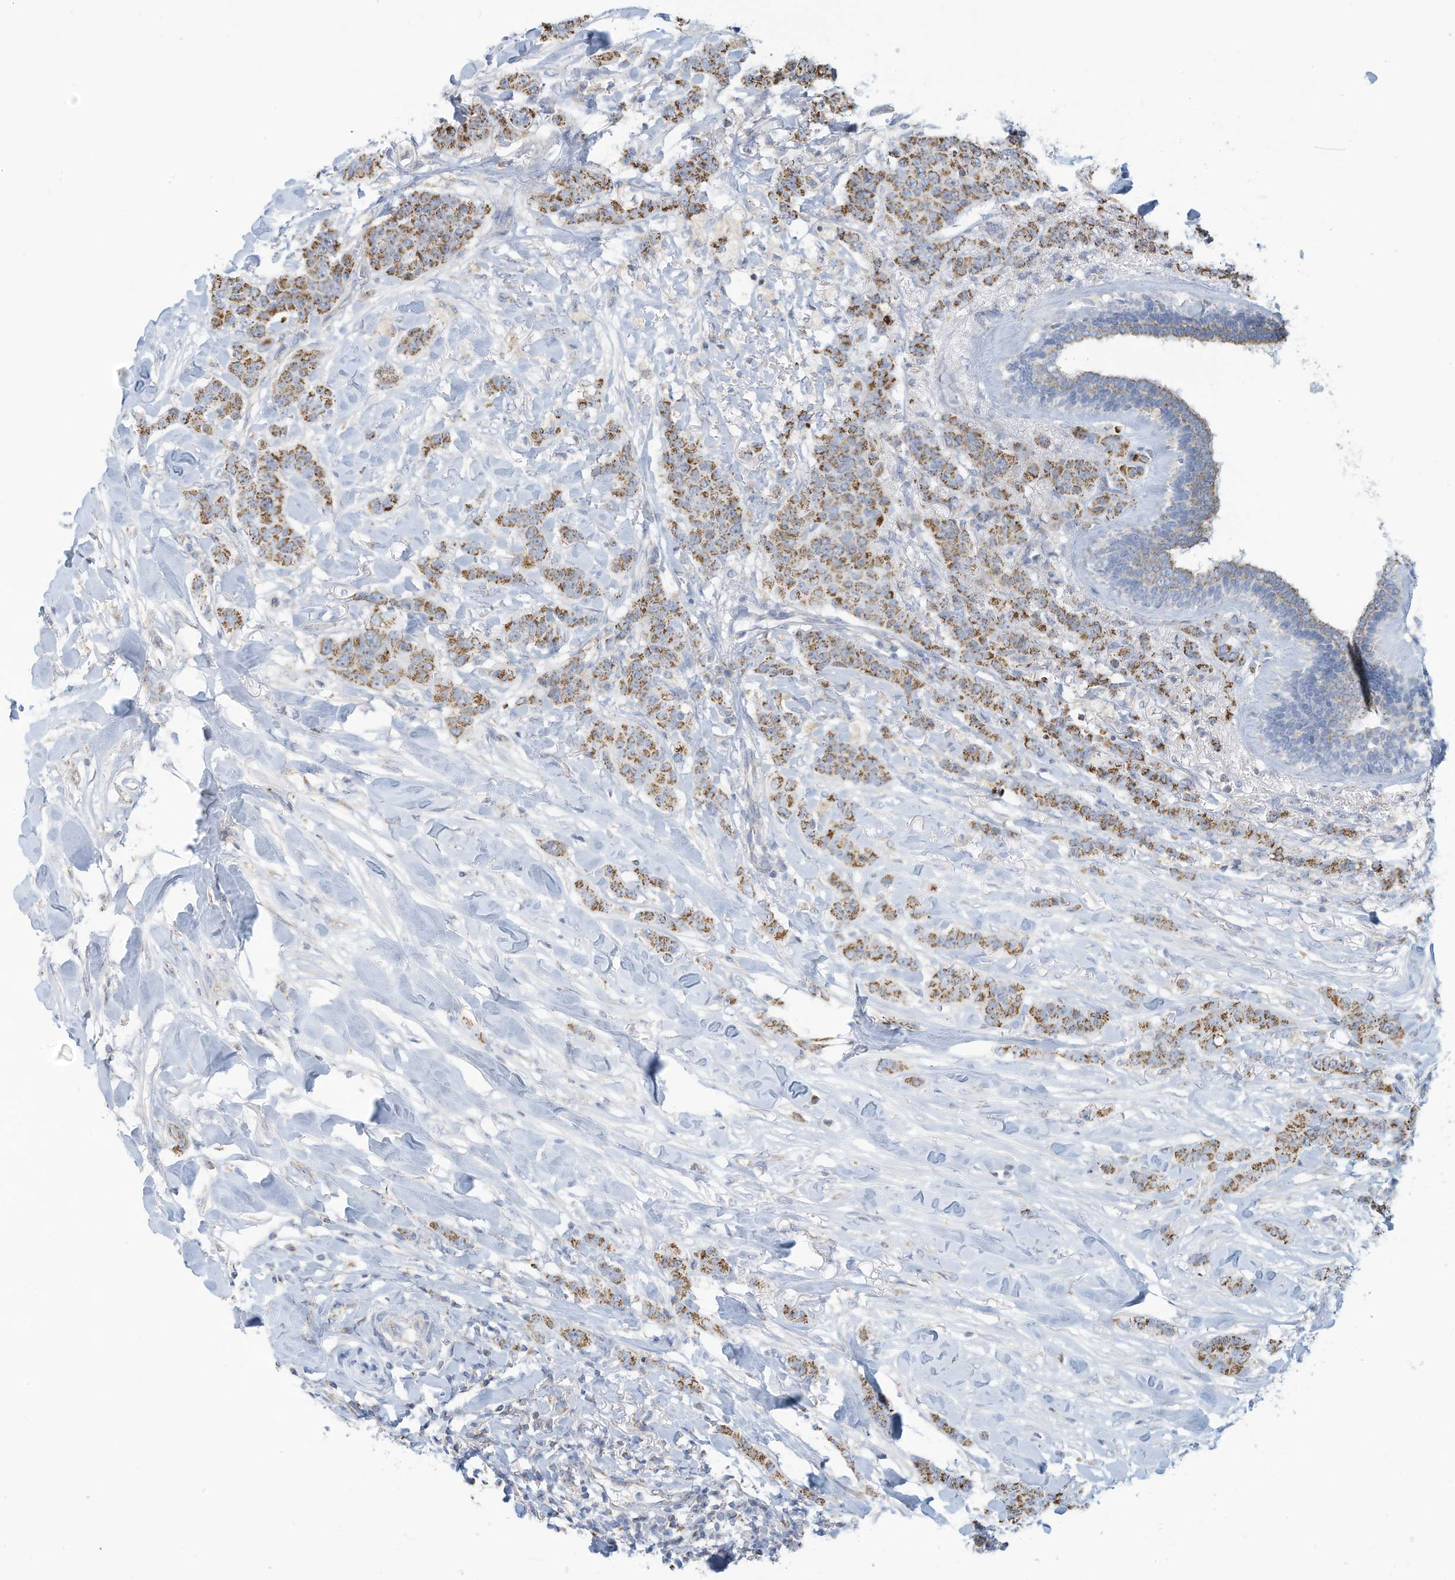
{"staining": {"intensity": "moderate", "quantity": "25%-75%", "location": "cytoplasmic/membranous"}, "tissue": "breast cancer", "cell_type": "Tumor cells", "image_type": "cancer", "snomed": [{"axis": "morphology", "description": "Duct carcinoma"}, {"axis": "topography", "description": "Breast"}], "caption": "Breast cancer (intraductal carcinoma) was stained to show a protein in brown. There is medium levels of moderate cytoplasmic/membranous expression in about 25%-75% of tumor cells.", "gene": "NLN", "patient": {"sex": "female", "age": 40}}